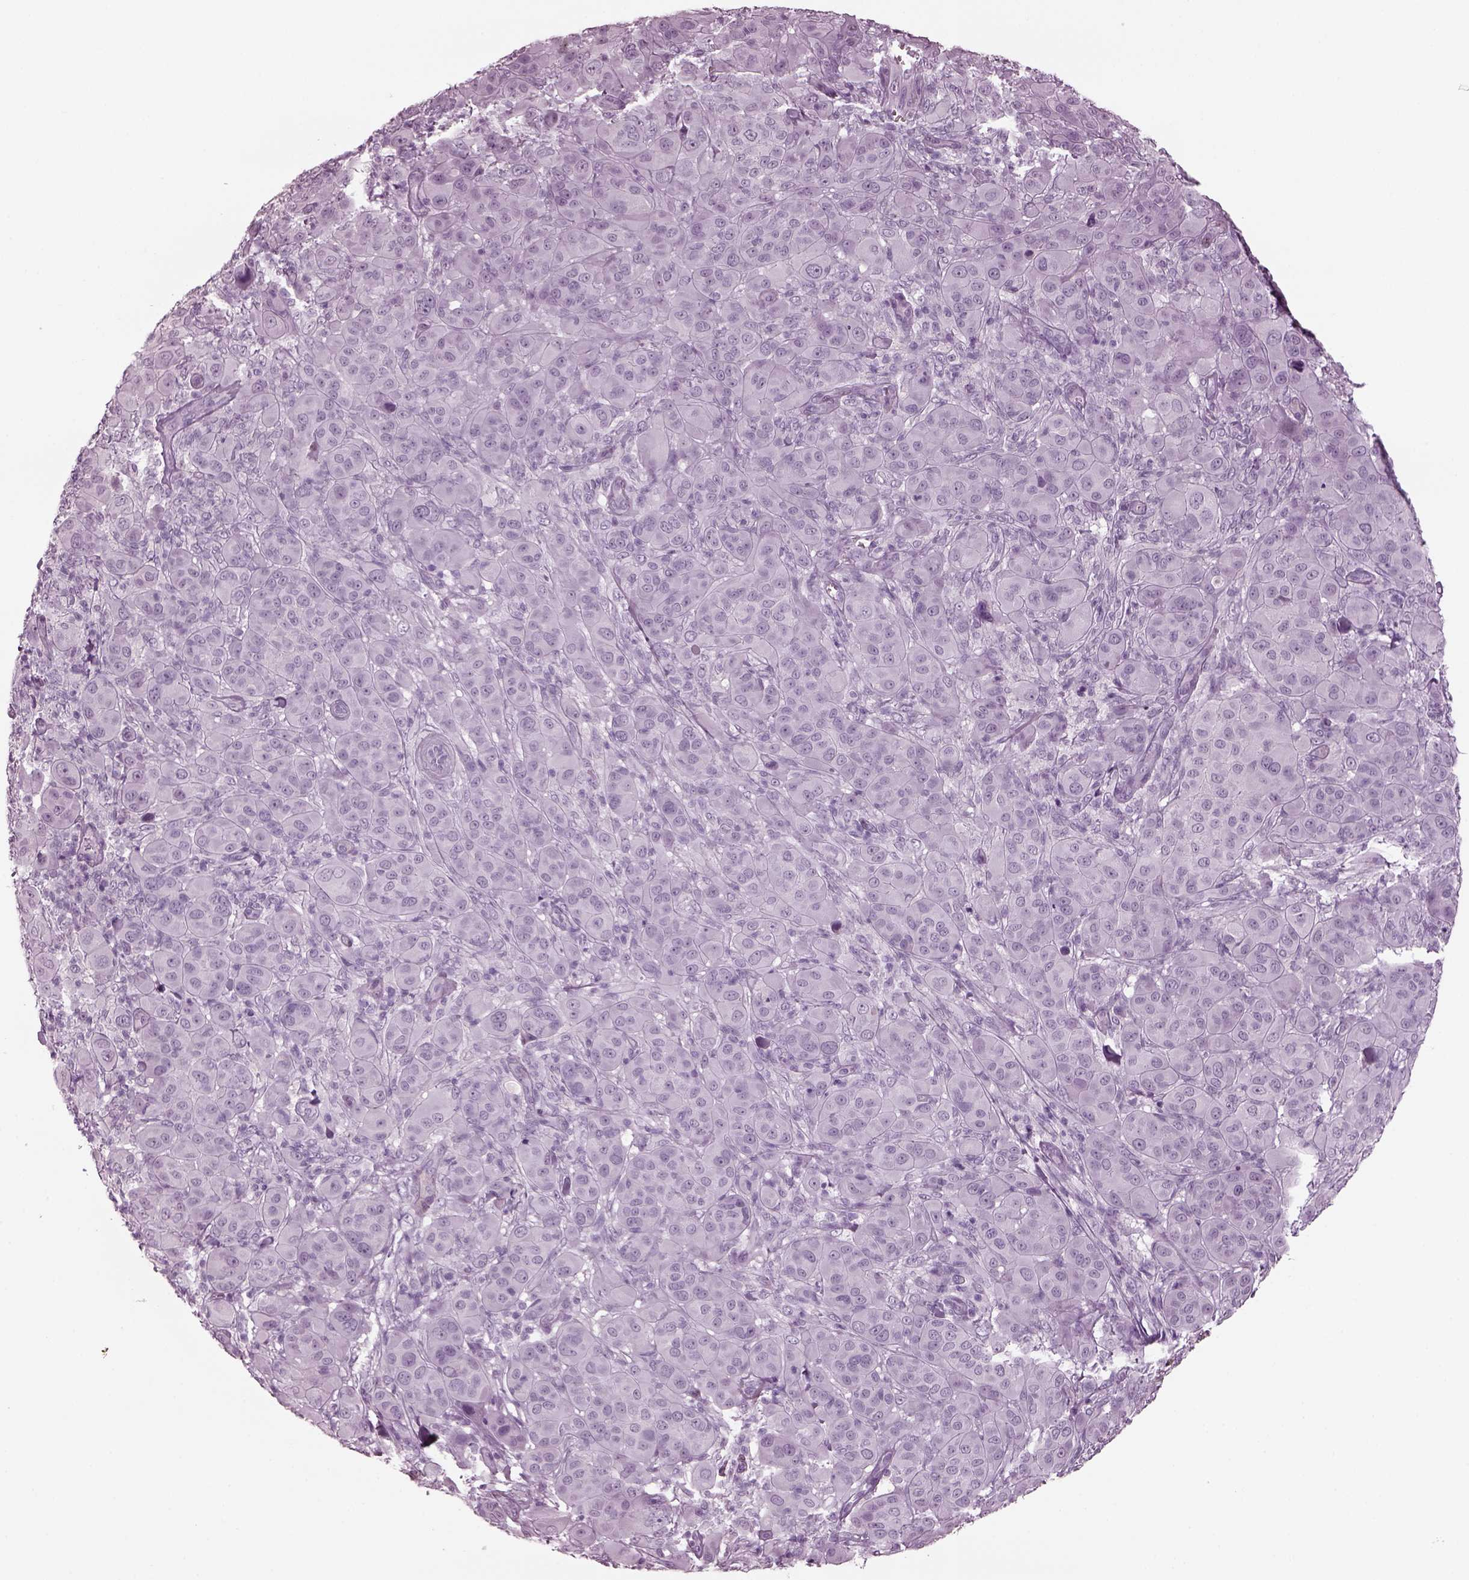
{"staining": {"intensity": "negative", "quantity": "none", "location": "none"}, "tissue": "melanoma", "cell_type": "Tumor cells", "image_type": "cancer", "snomed": [{"axis": "morphology", "description": "Malignant melanoma, NOS"}, {"axis": "topography", "description": "Skin"}], "caption": "Immunohistochemical staining of malignant melanoma demonstrates no significant staining in tumor cells. (Immunohistochemistry (ihc), brightfield microscopy, high magnification).", "gene": "TPPP2", "patient": {"sex": "female", "age": 87}}